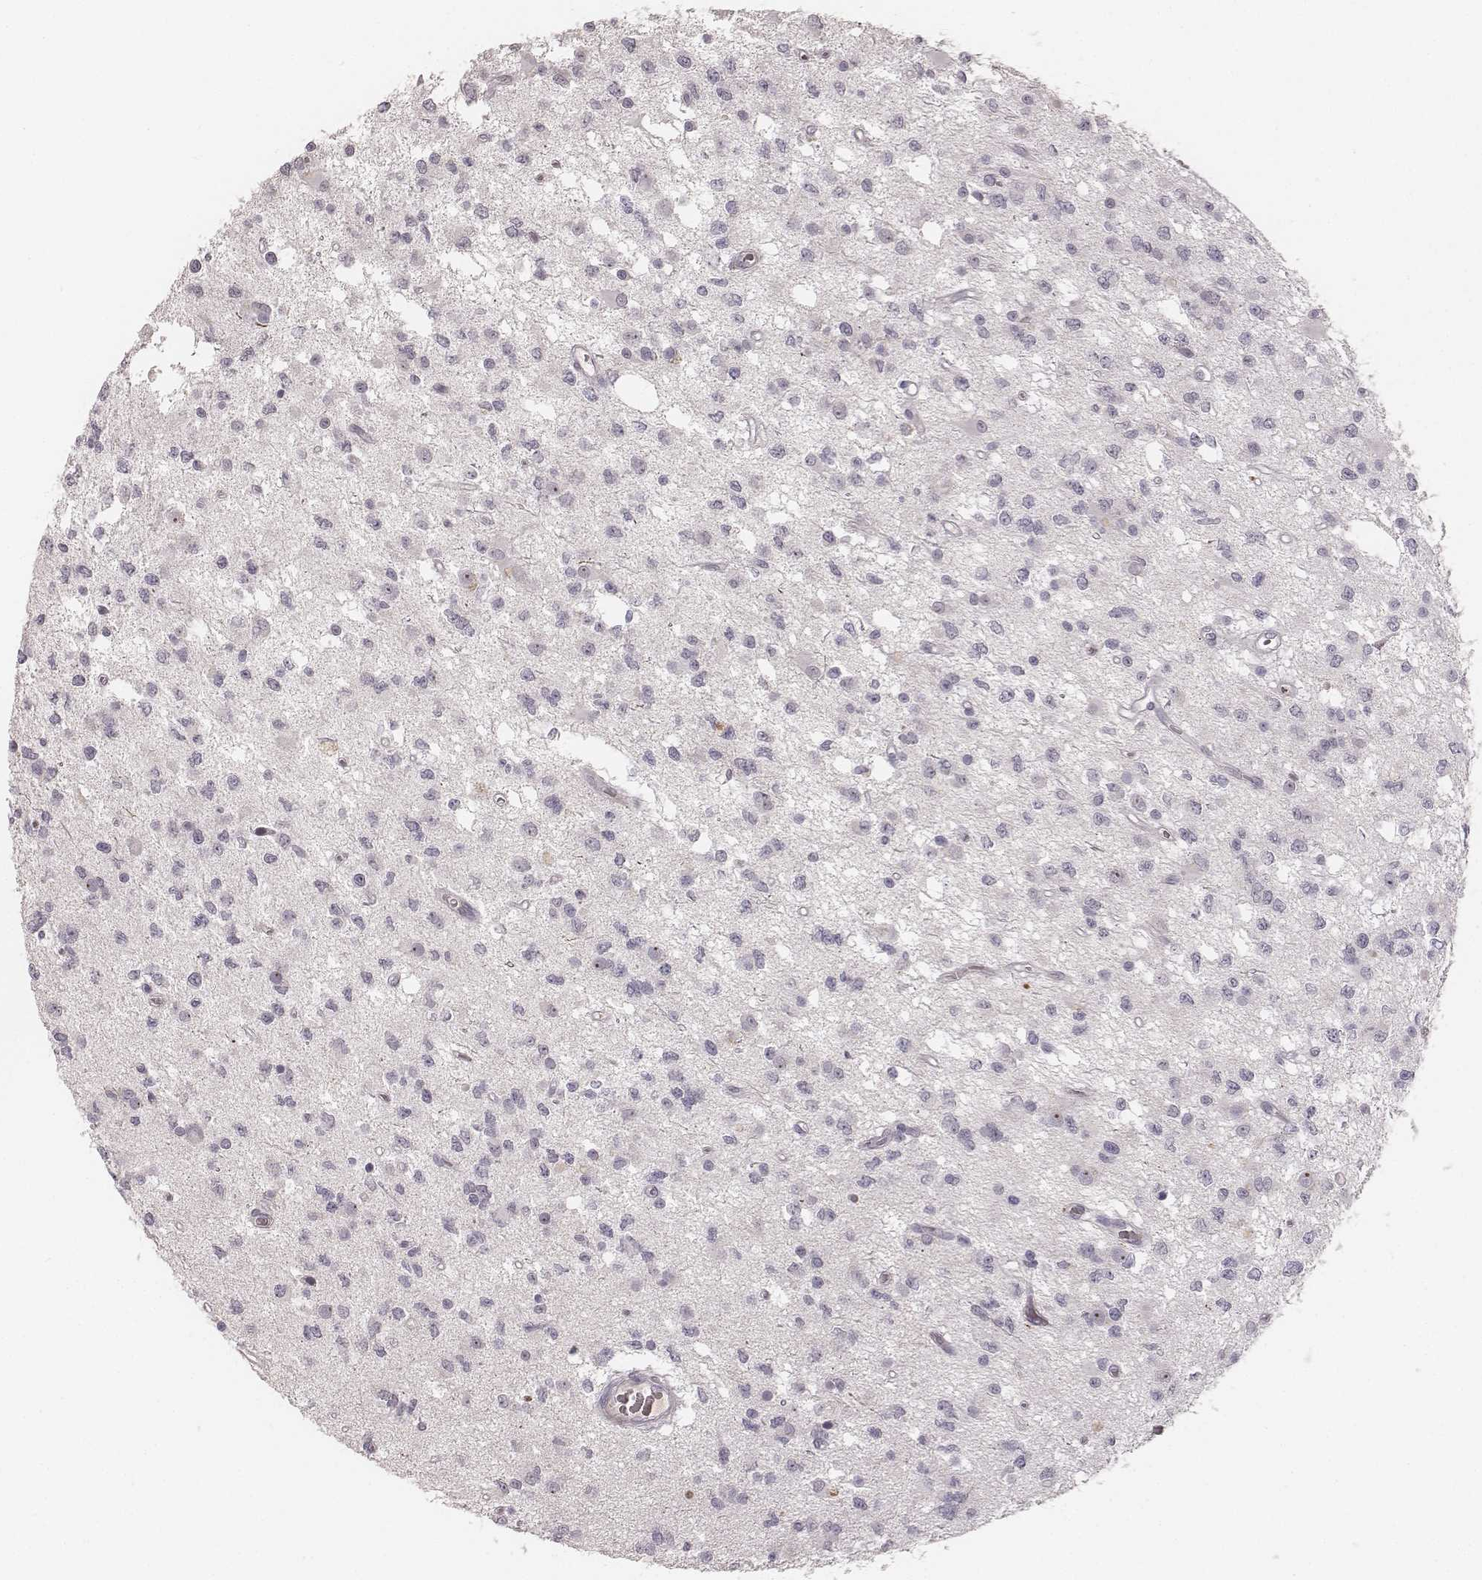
{"staining": {"intensity": "negative", "quantity": "none", "location": "none"}, "tissue": "glioma", "cell_type": "Tumor cells", "image_type": "cancer", "snomed": [{"axis": "morphology", "description": "Glioma, malignant, Low grade"}, {"axis": "topography", "description": "Brain"}], "caption": "This is an IHC photomicrograph of human malignant low-grade glioma. There is no positivity in tumor cells.", "gene": "MADCAM1", "patient": {"sex": "female", "age": 45}}